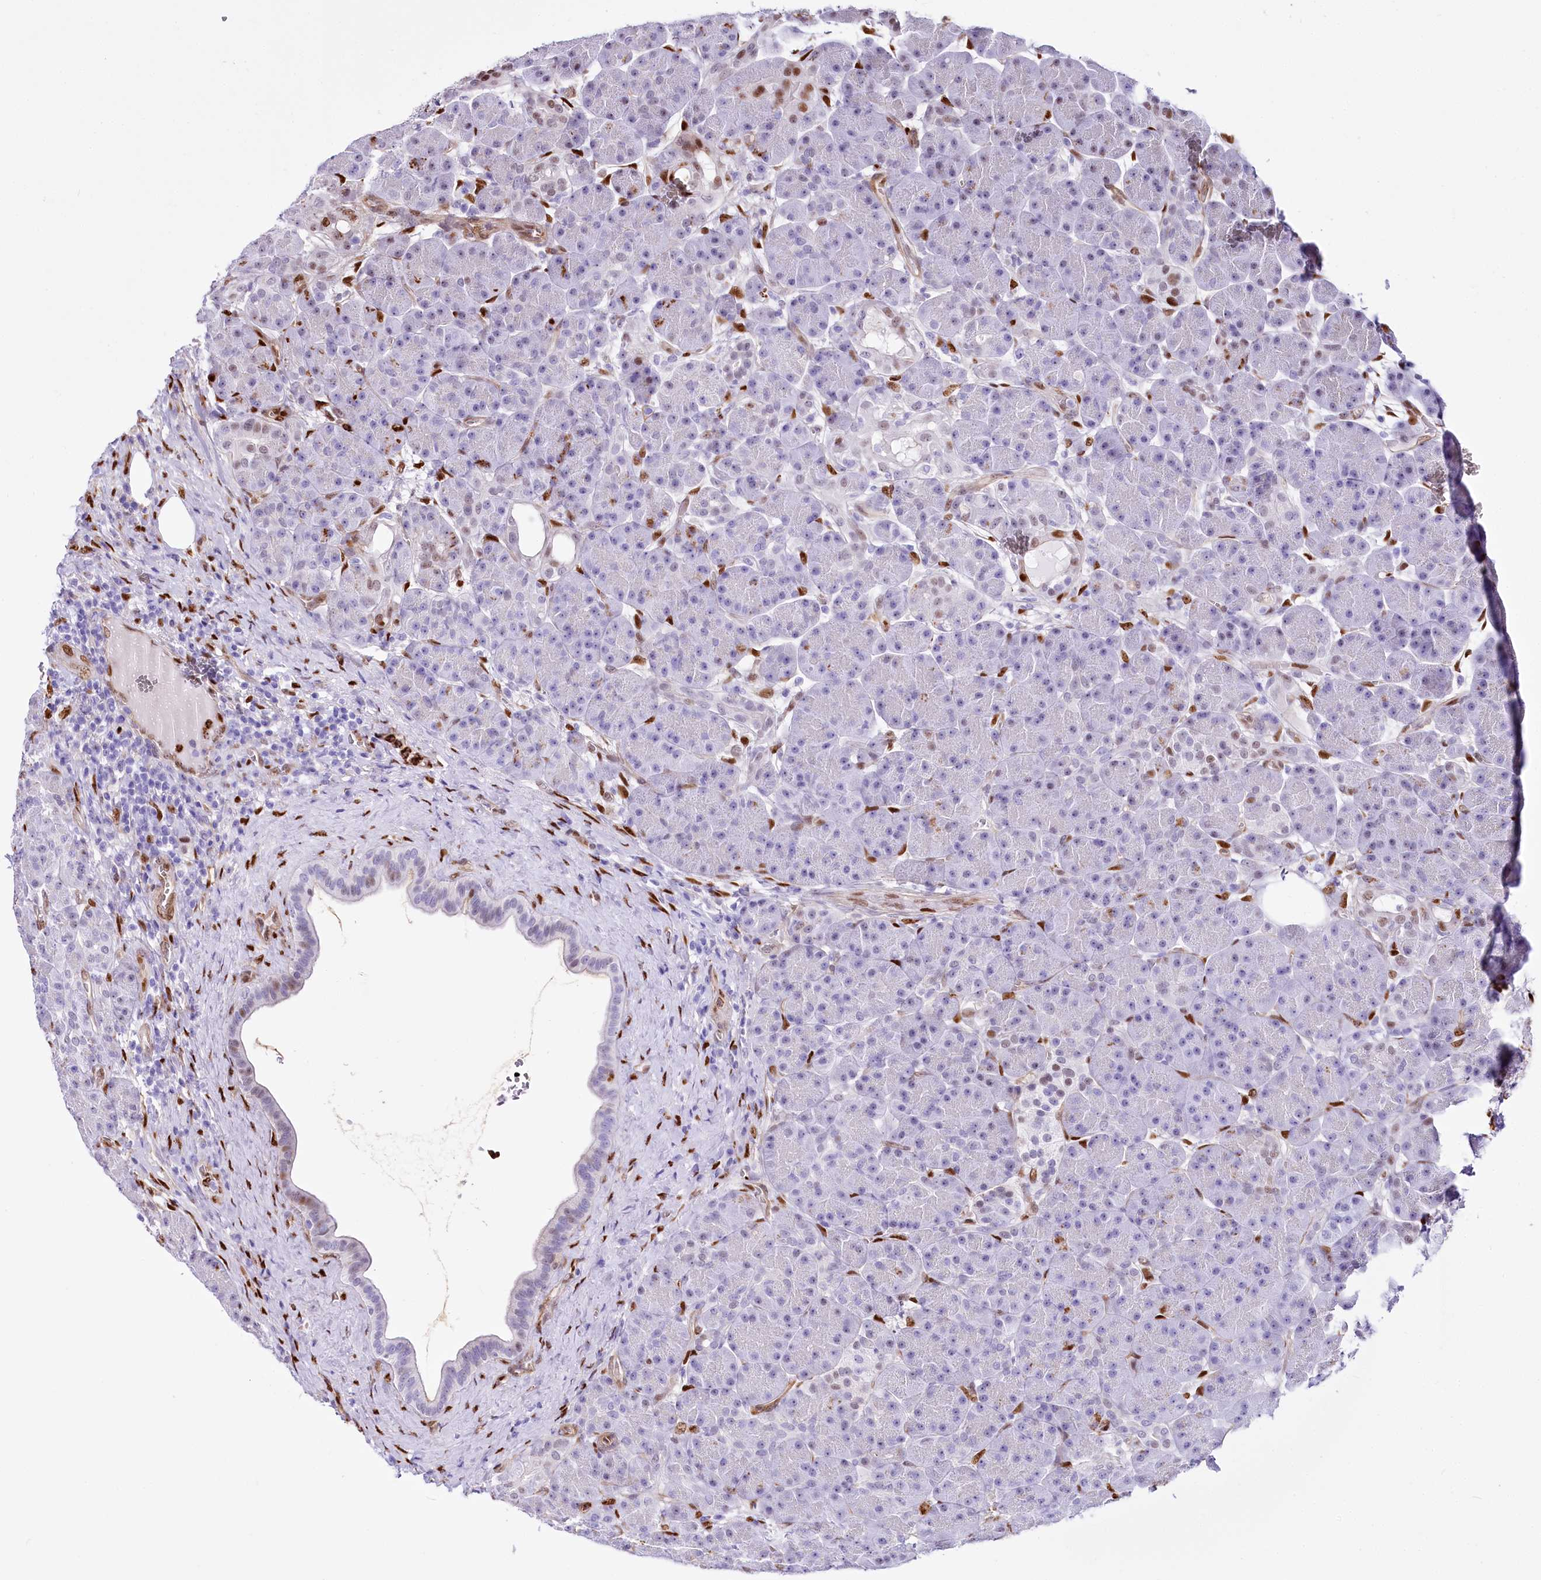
{"staining": {"intensity": "negative", "quantity": "none", "location": "none"}, "tissue": "pancreas", "cell_type": "Exocrine glandular cells", "image_type": "normal", "snomed": [{"axis": "morphology", "description": "Normal tissue, NOS"}, {"axis": "topography", "description": "Pancreas"}], "caption": "Protein analysis of unremarkable pancreas exhibits no significant staining in exocrine glandular cells.", "gene": "PTMS", "patient": {"sex": "male", "age": 63}}